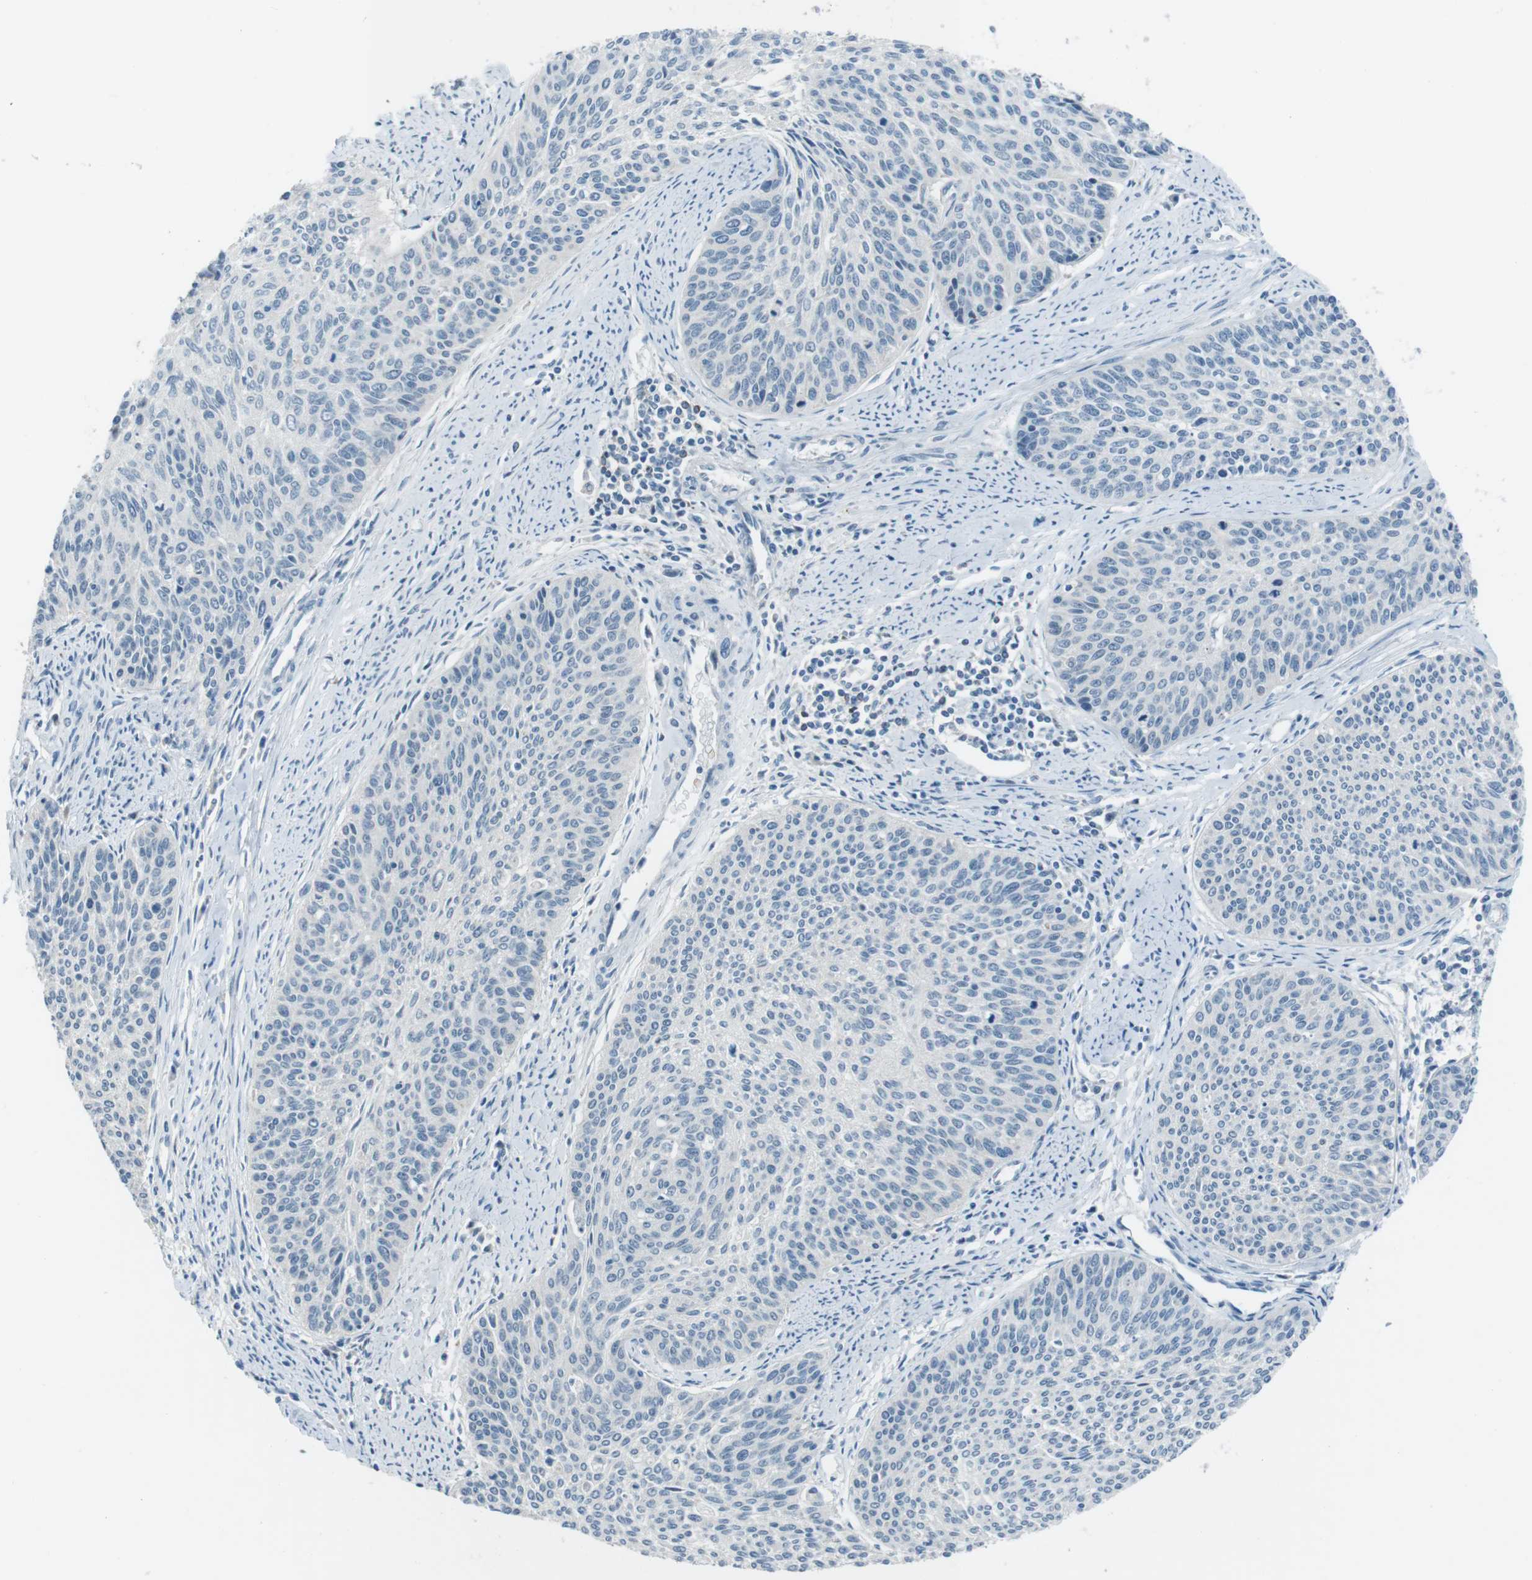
{"staining": {"intensity": "negative", "quantity": "none", "location": "none"}, "tissue": "cervical cancer", "cell_type": "Tumor cells", "image_type": "cancer", "snomed": [{"axis": "morphology", "description": "Squamous cell carcinoma, NOS"}, {"axis": "topography", "description": "Cervix"}], "caption": "Tumor cells are negative for brown protein staining in cervical squamous cell carcinoma.", "gene": "FCRLA", "patient": {"sex": "female", "age": 55}}